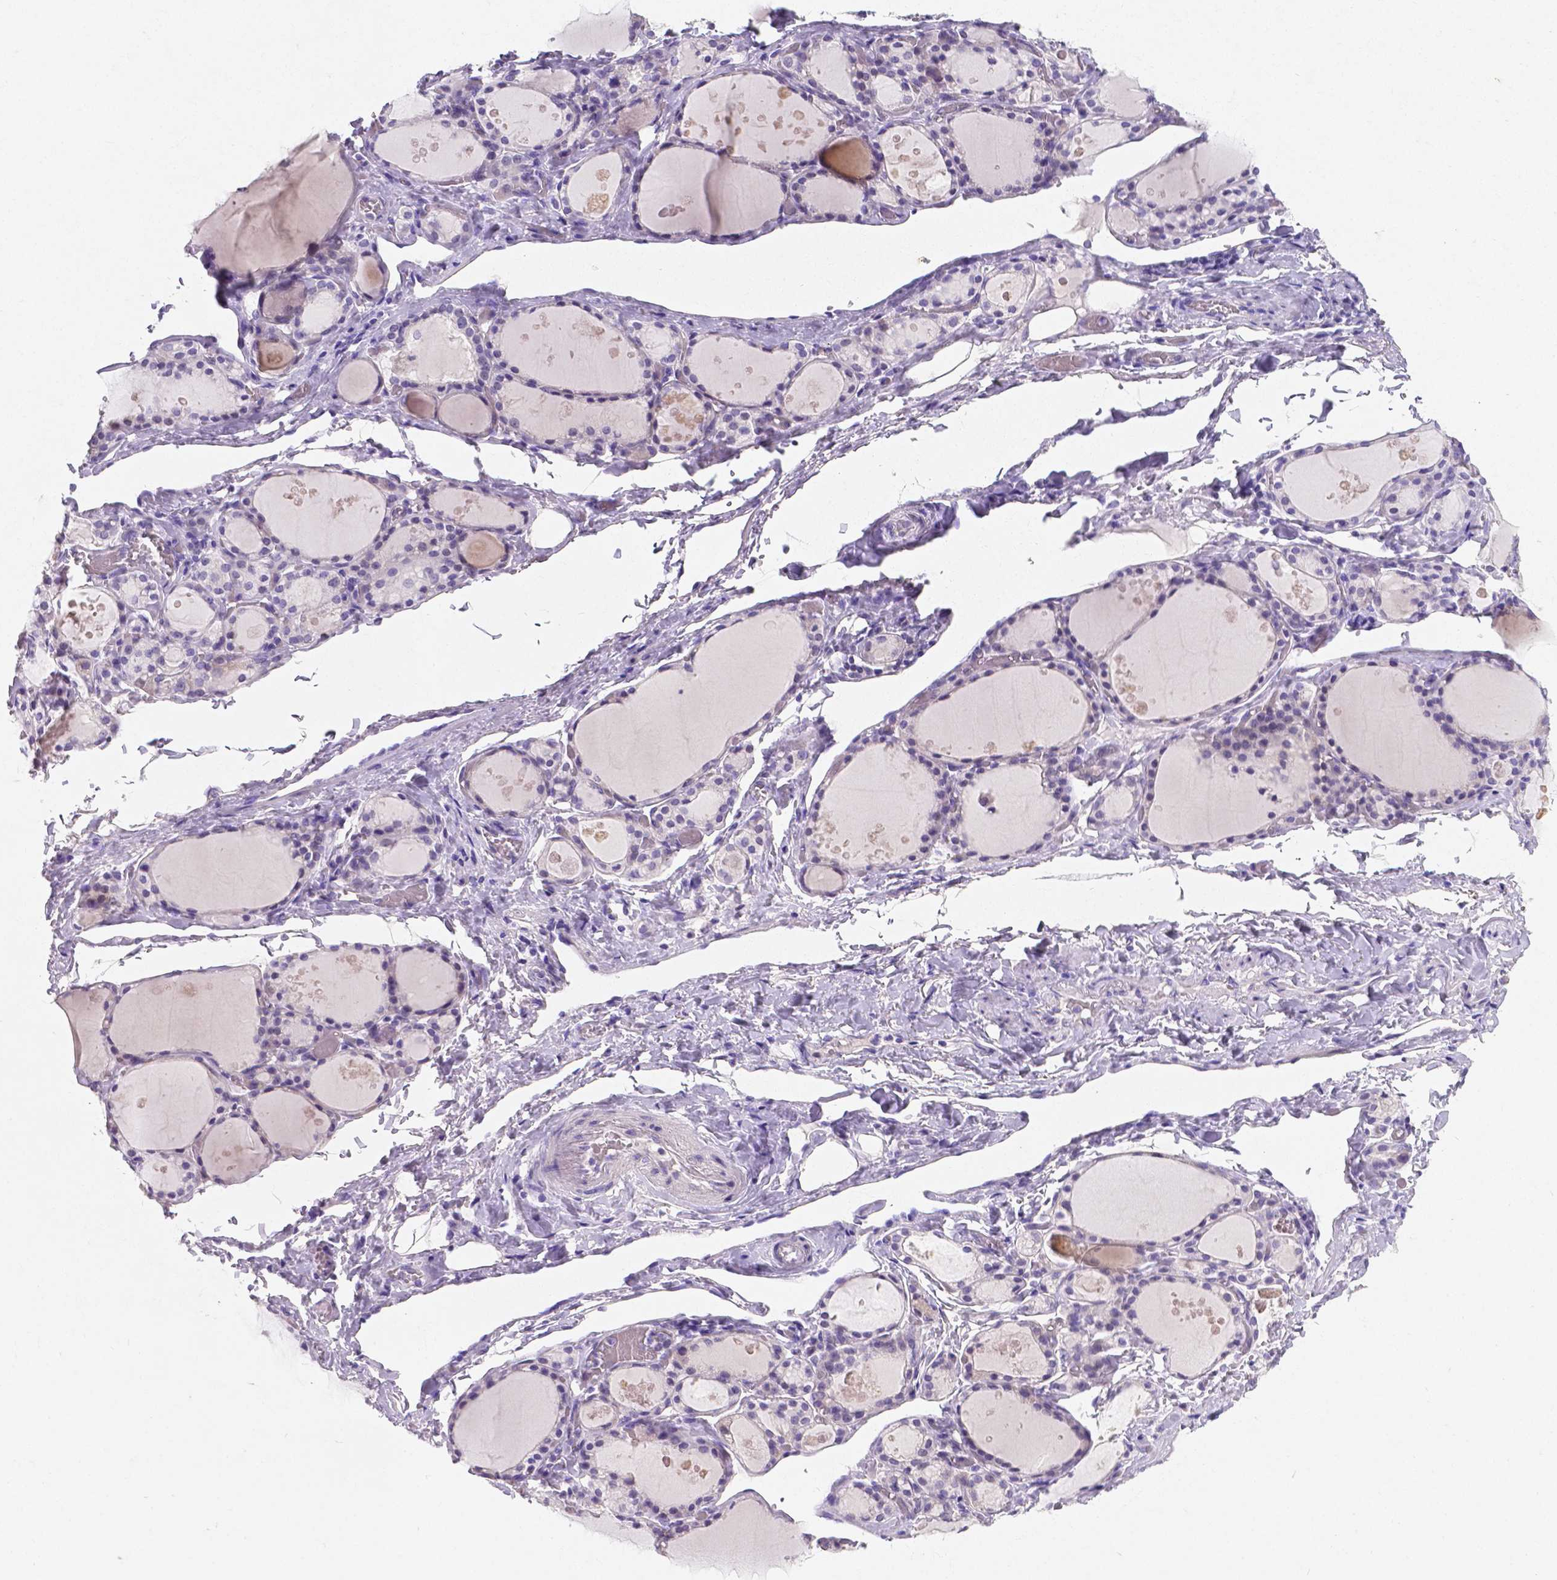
{"staining": {"intensity": "negative", "quantity": "none", "location": "none"}, "tissue": "thyroid gland", "cell_type": "Glandular cells", "image_type": "normal", "snomed": [{"axis": "morphology", "description": "Normal tissue, NOS"}, {"axis": "topography", "description": "Thyroid gland"}], "caption": "Immunohistochemistry of normal thyroid gland shows no positivity in glandular cells. (DAB (3,3'-diaminobenzidine) immunohistochemistry with hematoxylin counter stain).", "gene": "SATB2", "patient": {"sex": "male", "age": 68}}